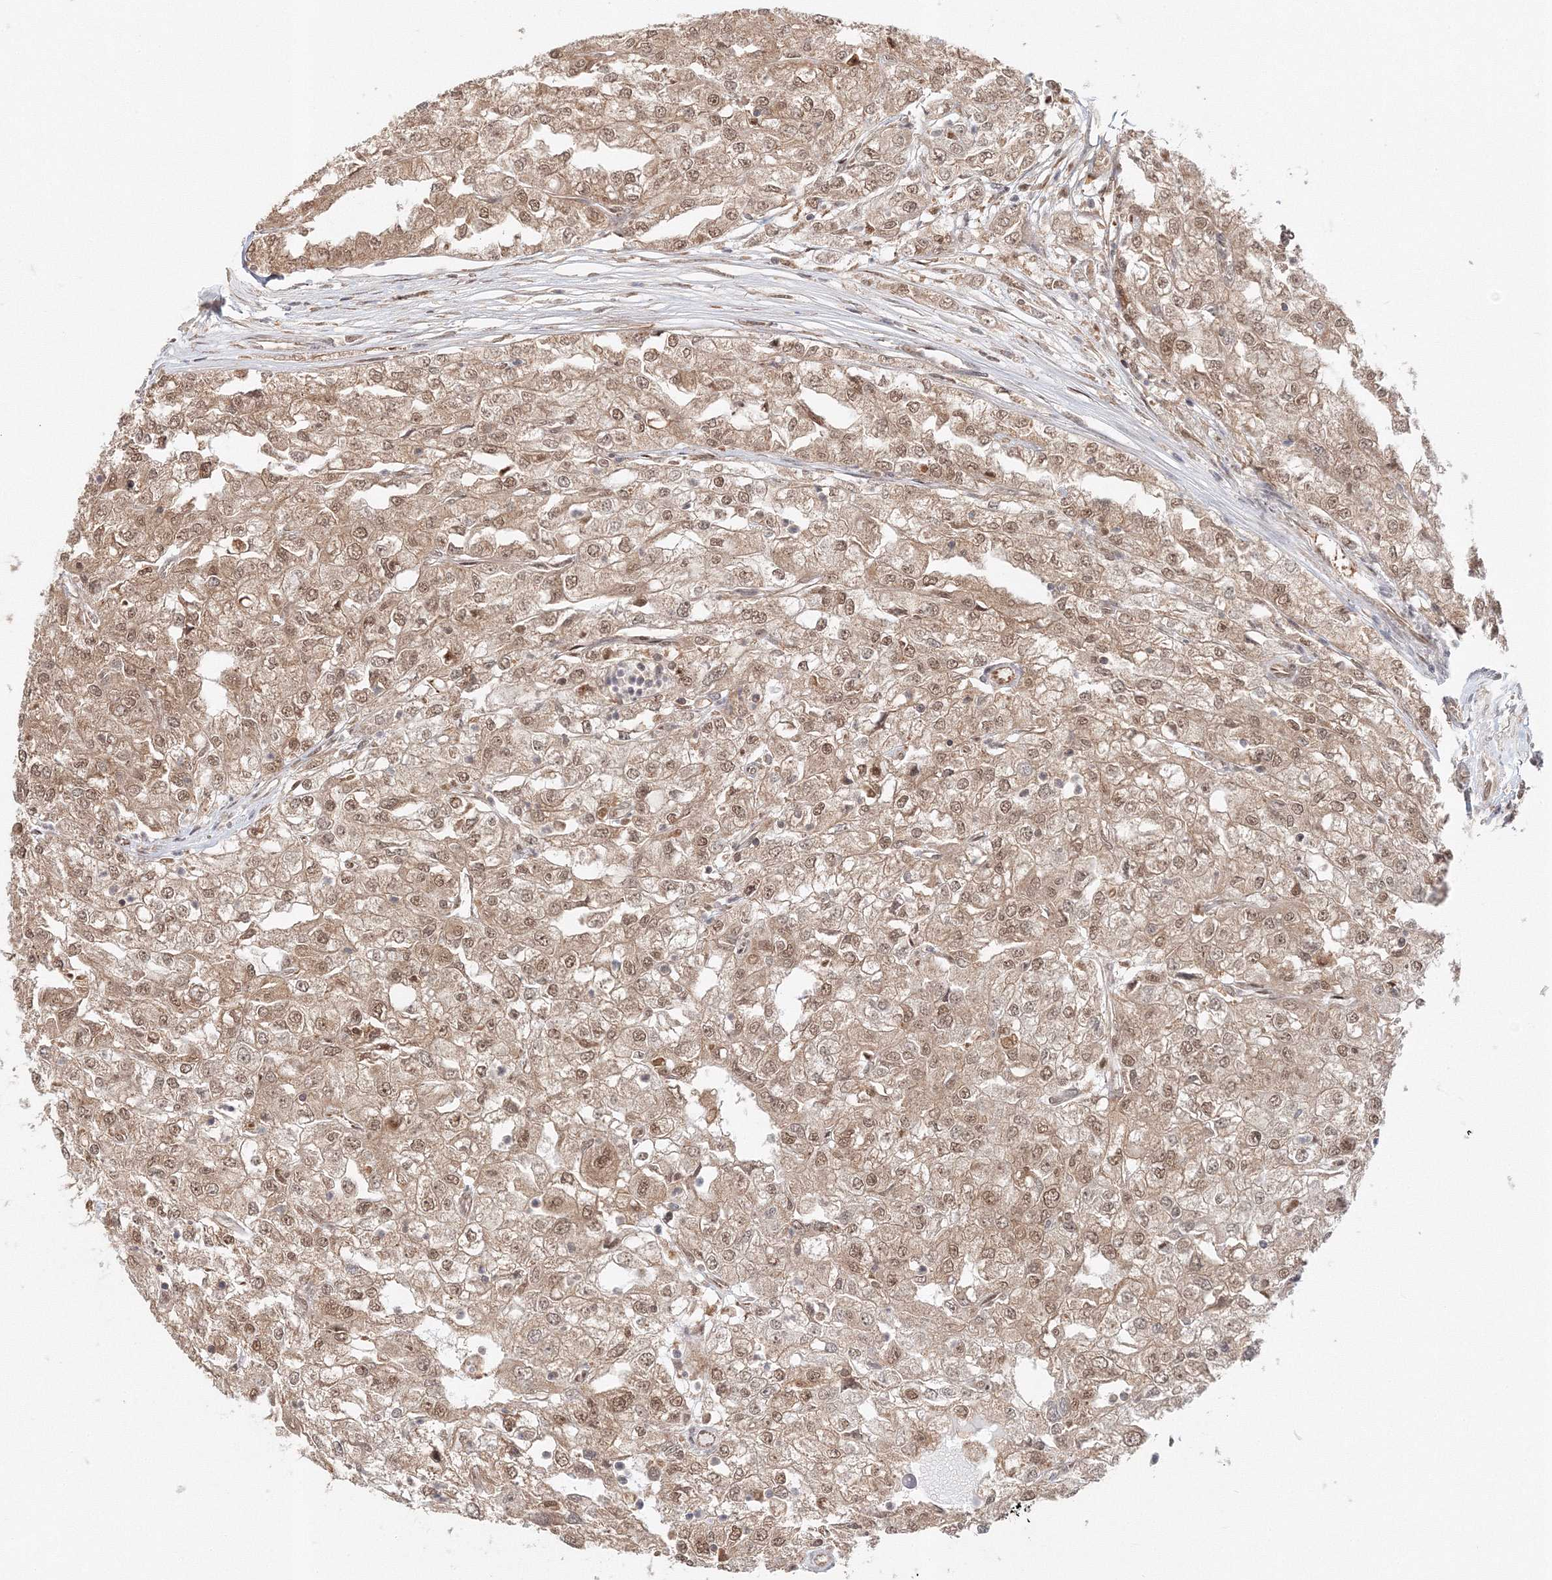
{"staining": {"intensity": "moderate", "quantity": ">75%", "location": "nuclear"}, "tissue": "renal cancer", "cell_type": "Tumor cells", "image_type": "cancer", "snomed": [{"axis": "morphology", "description": "Adenocarcinoma, NOS"}, {"axis": "topography", "description": "Kidney"}], "caption": "The immunohistochemical stain highlights moderate nuclear staining in tumor cells of renal cancer (adenocarcinoma) tissue.", "gene": "PSMD6", "patient": {"sex": "female", "age": 54}}